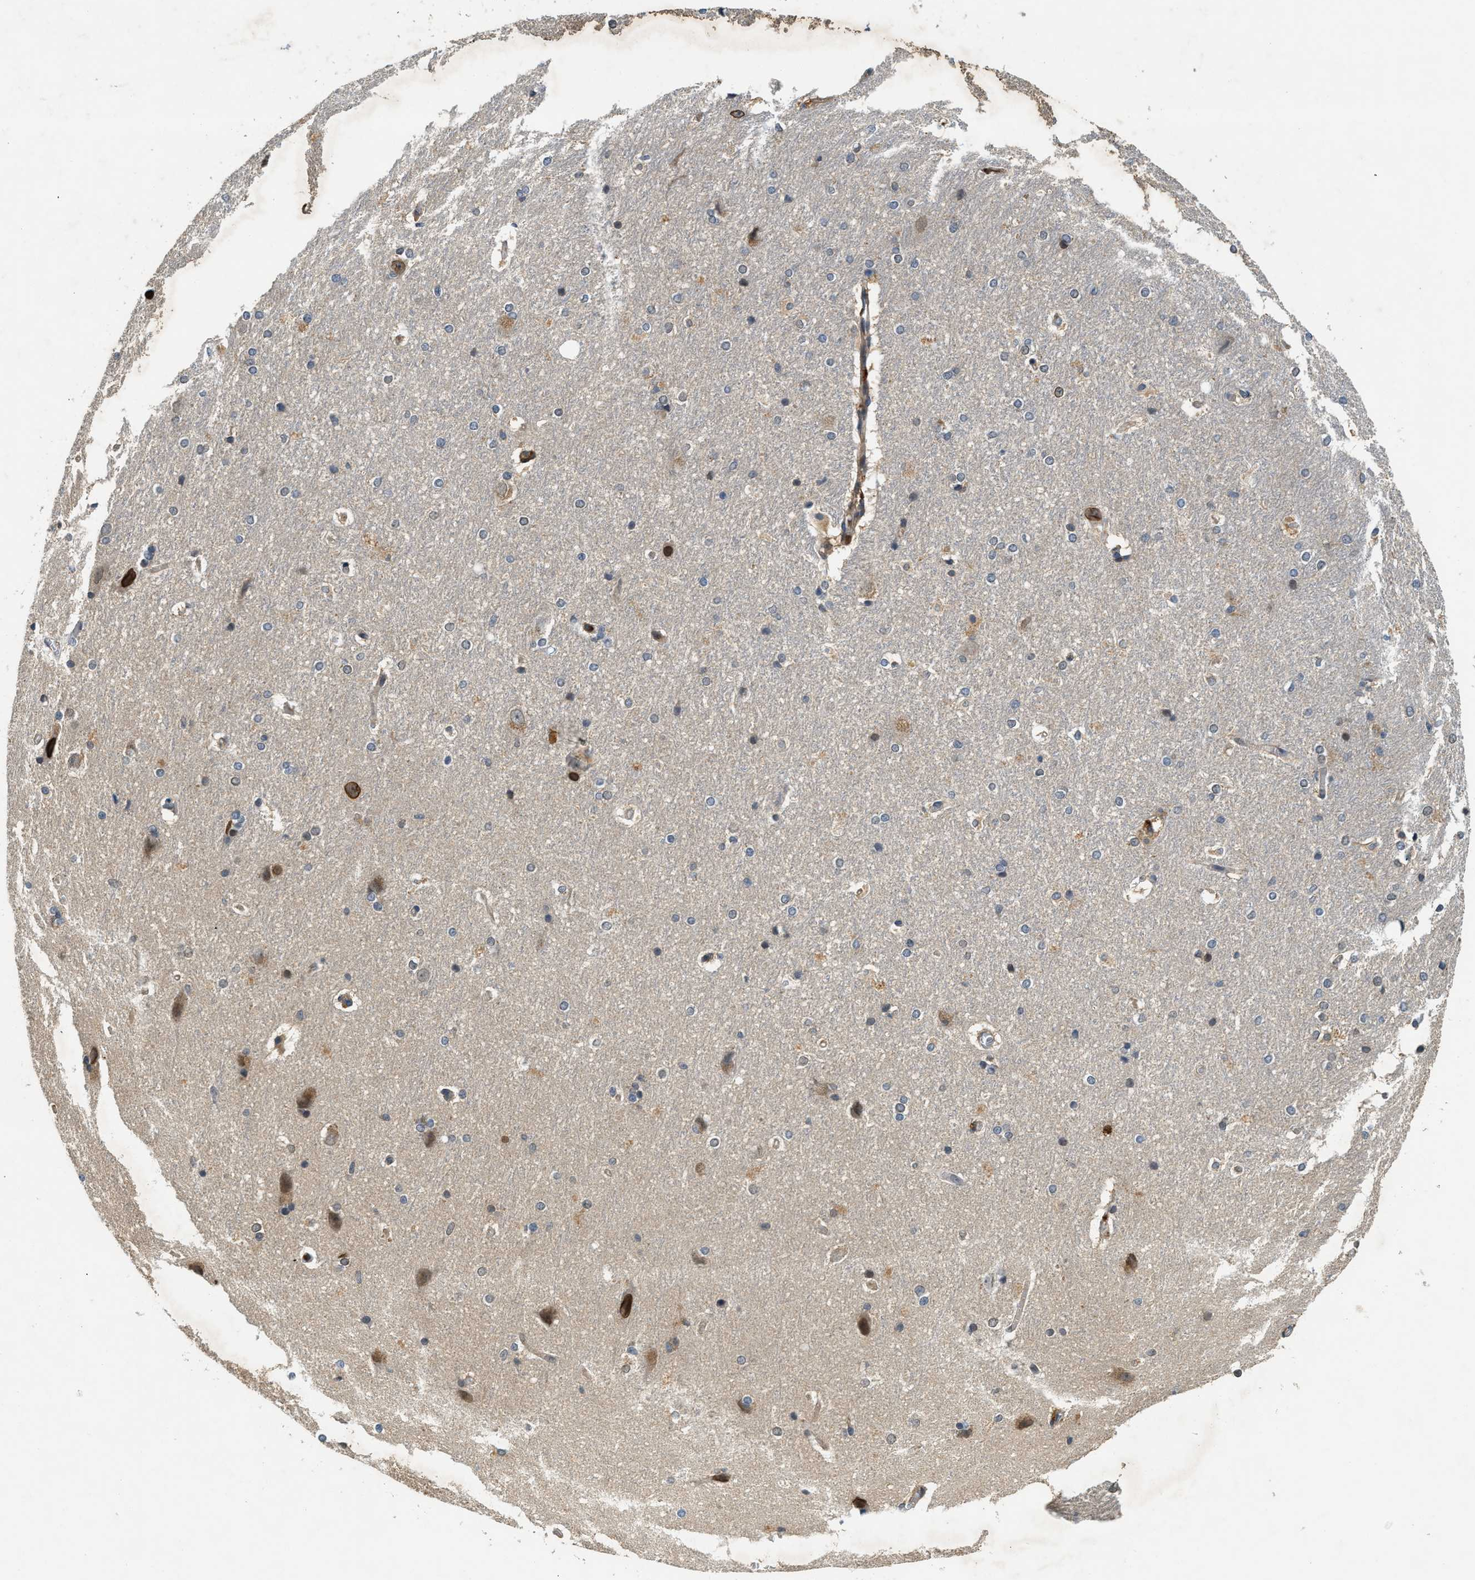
{"staining": {"intensity": "moderate", "quantity": "<25%", "location": "cytoplasmic/membranous"}, "tissue": "hippocampus", "cell_type": "Glial cells", "image_type": "normal", "snomed": [{"axis": "morphology", "description": "Normal tissue, NOS"}, {"axis": "topography", "description": "Hippocampus"}], "caption": "IHC of unremarkable human hippocampus demonstrates low levels of moderate cytoplasmic/membranous expression in about <25% of glial cells. (IHC, brightfield microscopy, high magnification).", "gene": "GMPPB", "patient": {"sex": "female", "age": 19}}